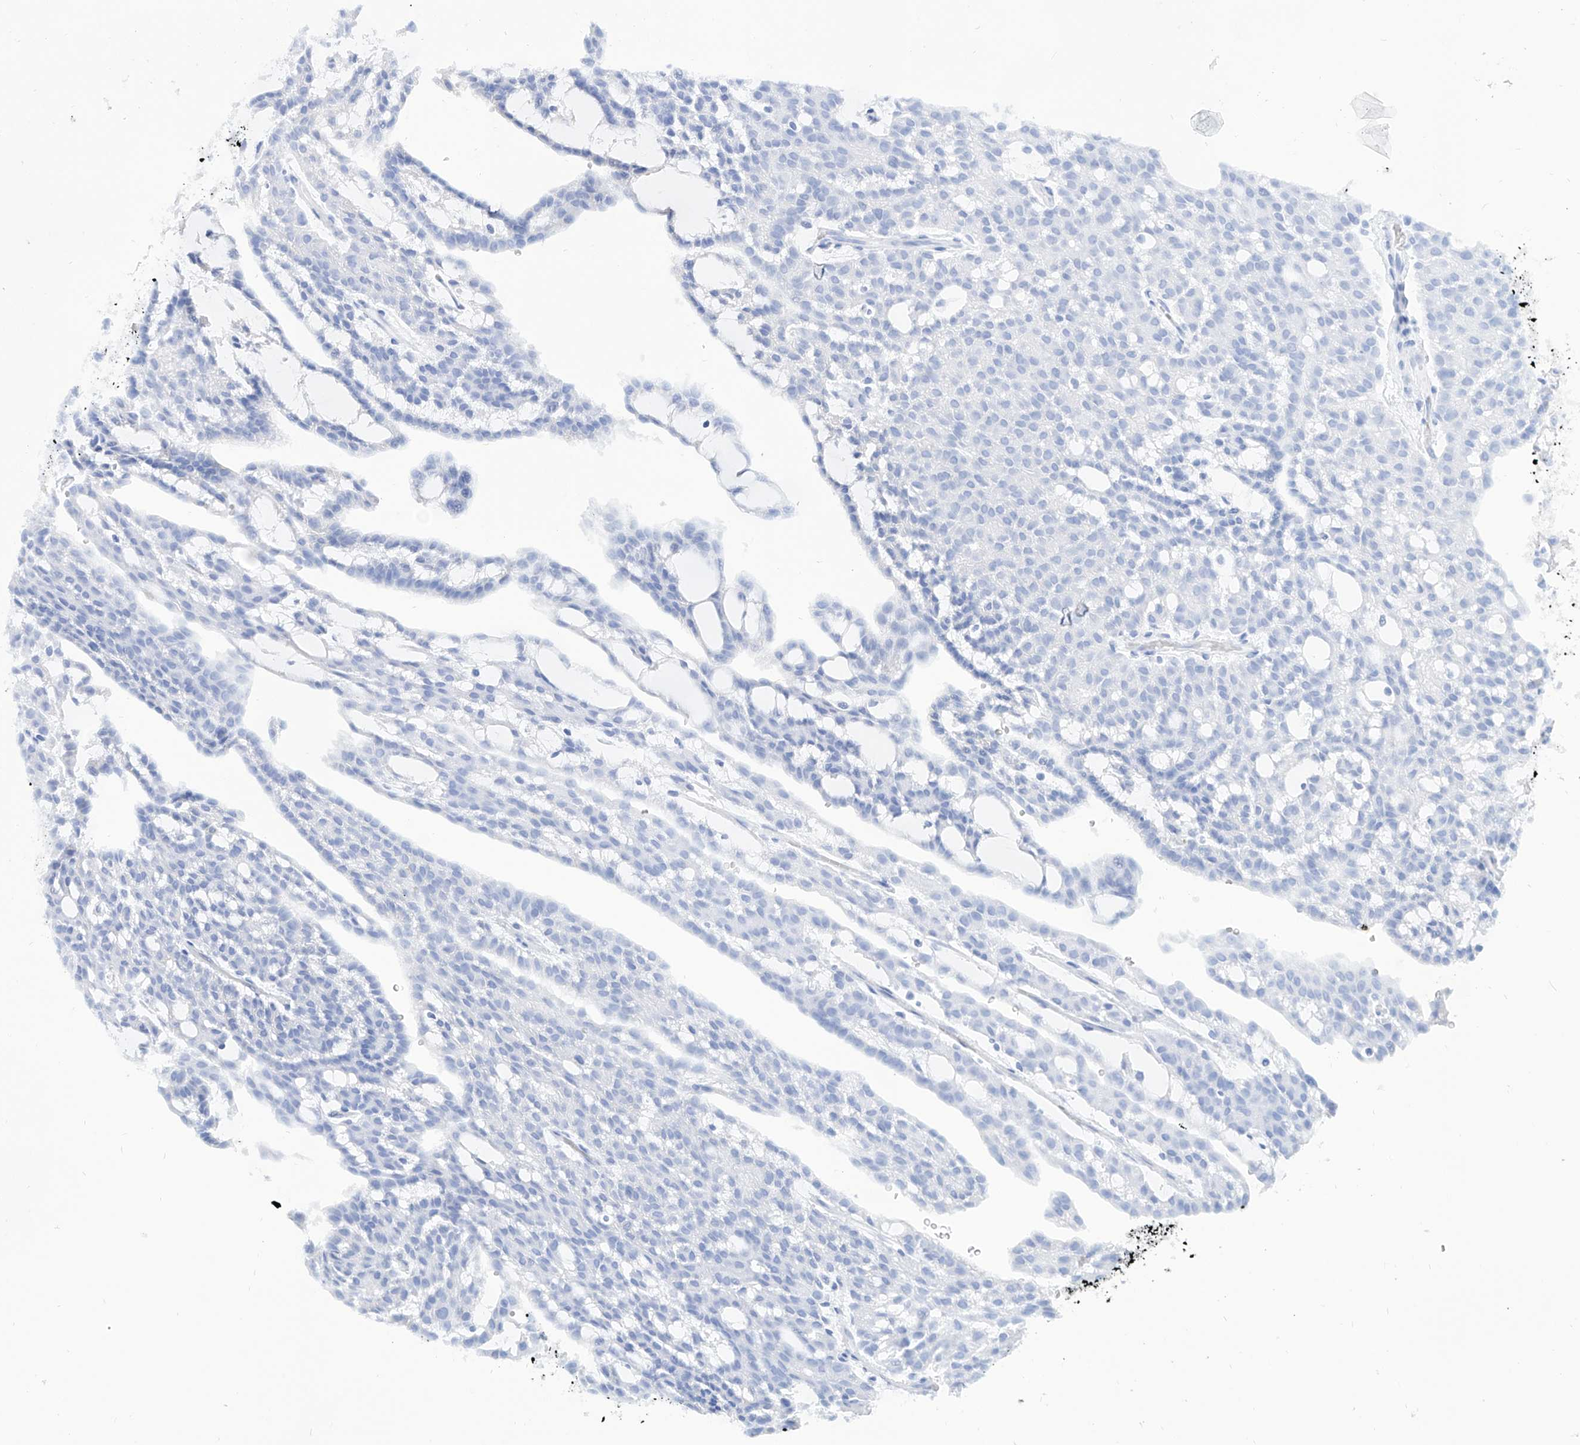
{"staining": {"intensity": "negative", "quantity": "none", "location": "none"}, "tissue": "renal cancer", "cell_type": "Tumor cells", "image_type": "cancer", "snomed": [{"axis": "morphology", "description": "Adenocarcinoma, NOS"}, {"axis": "topography", "description": "Kidney"}], "caption": "An IHC image of renal cancer (adenocarcinoma) is shown. There is no staining in tumor cells of renal cancer (adenocarcinoma). The staining is performed using DAB (3,3'-diaminobenzidine) brown chromogen with nuclei counter-stained in using hematoxylin.", "gene": "PDXK", "patient": {"sex": "male", "age": 63}}